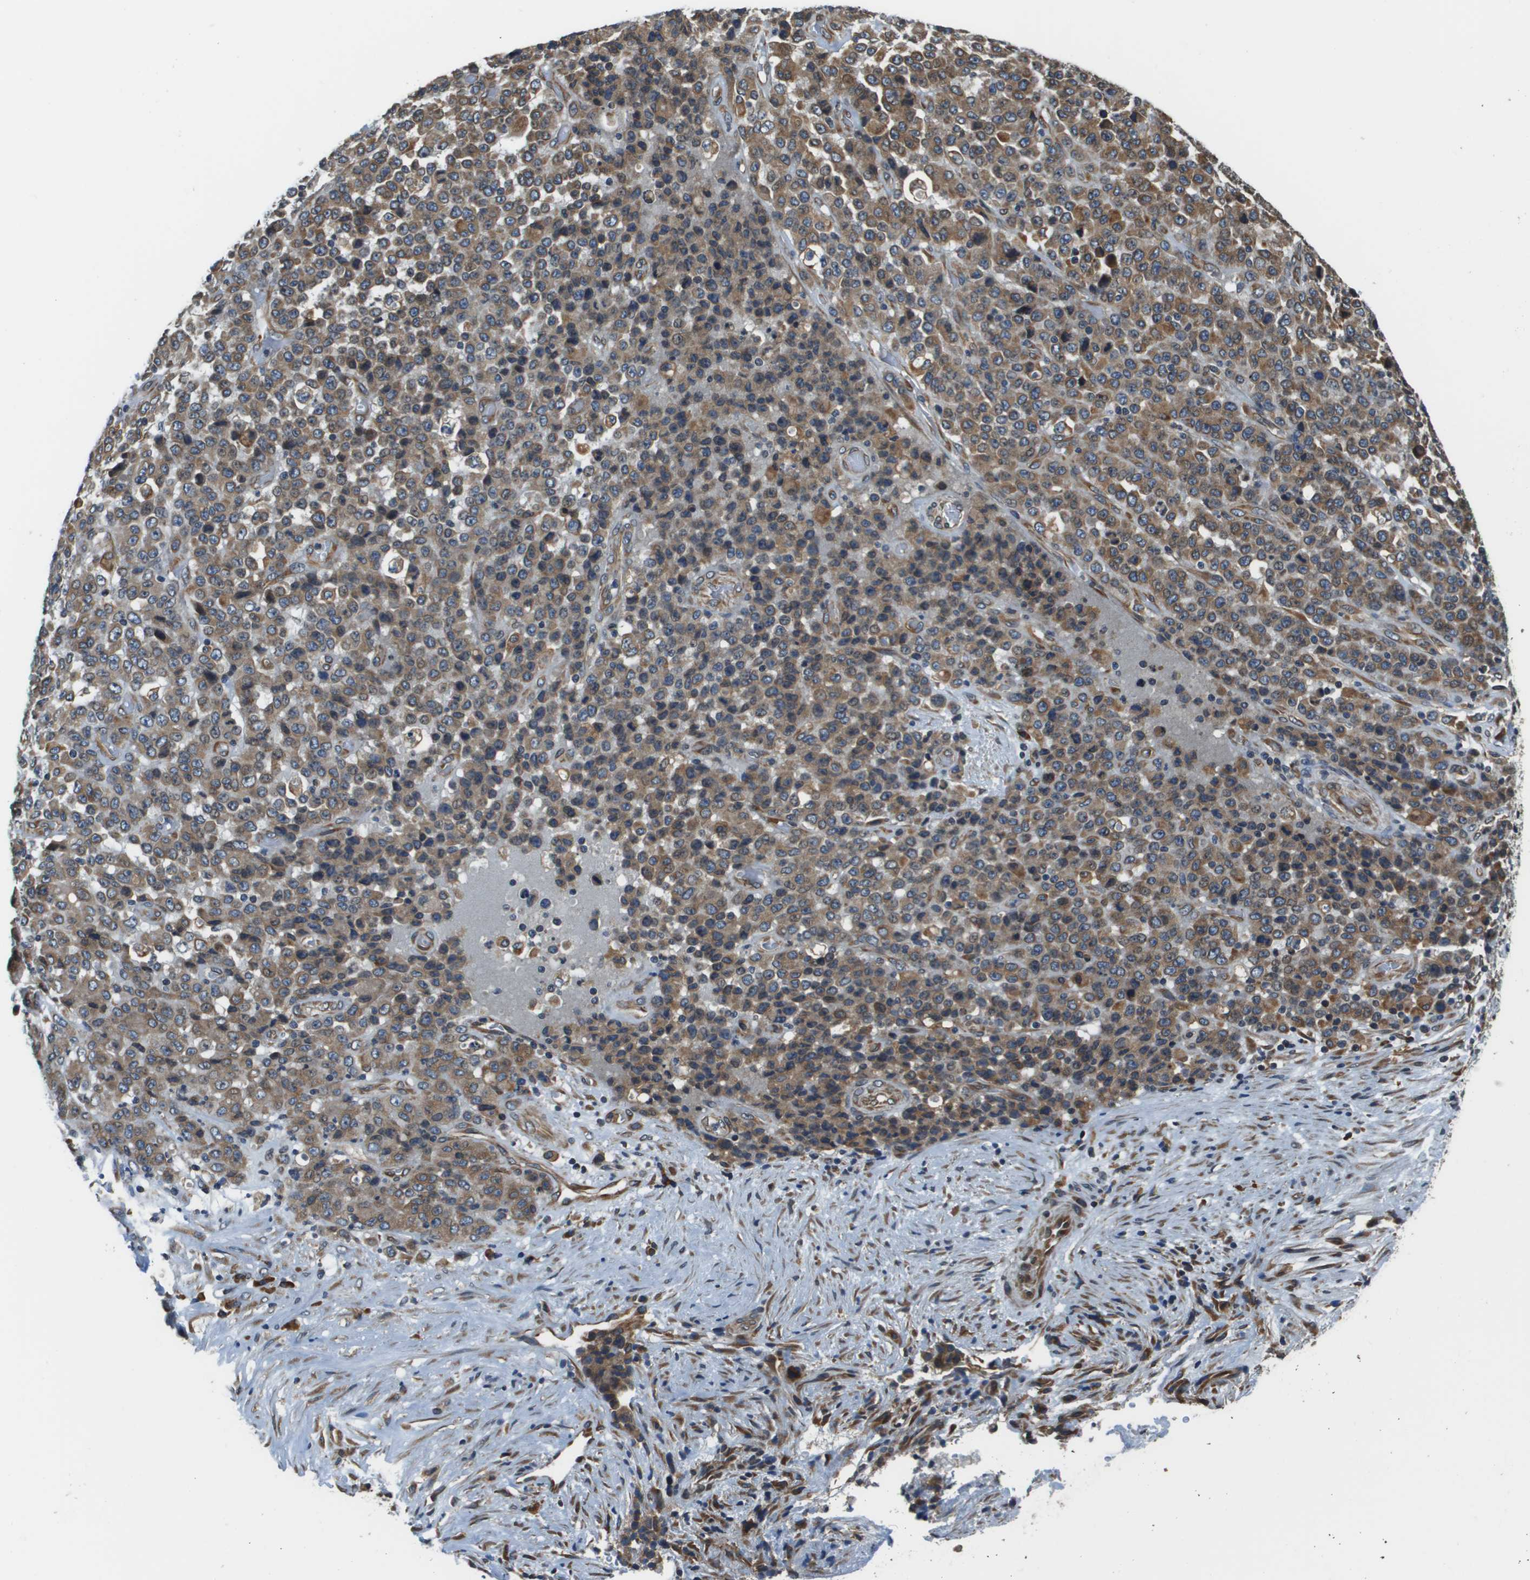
{"staining": {"intensity": "moderate", "quantity": ">75%", "location": "cytoplasmic/membranous"}, "tissue": "stomach cancer", "cell_type": "Tumor cells", "image_type": "cancer", "snomed": [{"axis": "morphology", "description": "Adenocarcinoma, NOS"}, {"axis": "topography", "description": "Stomach"}], "caption": "Brown immunohistochemical staining in human stomach cancer (adenocarcinoma) reveals moderate cytoplasmic/membranous expression in approximately >75% of tumor cells. The staining is performed using DAB (3,3'-diaminobenzidine) brown chromogen to label protein expression. The nuclei are counter-stained blue using hematoxylin.", "gene": "SEC62", "patient": {"sex": "female", "age": 73}}